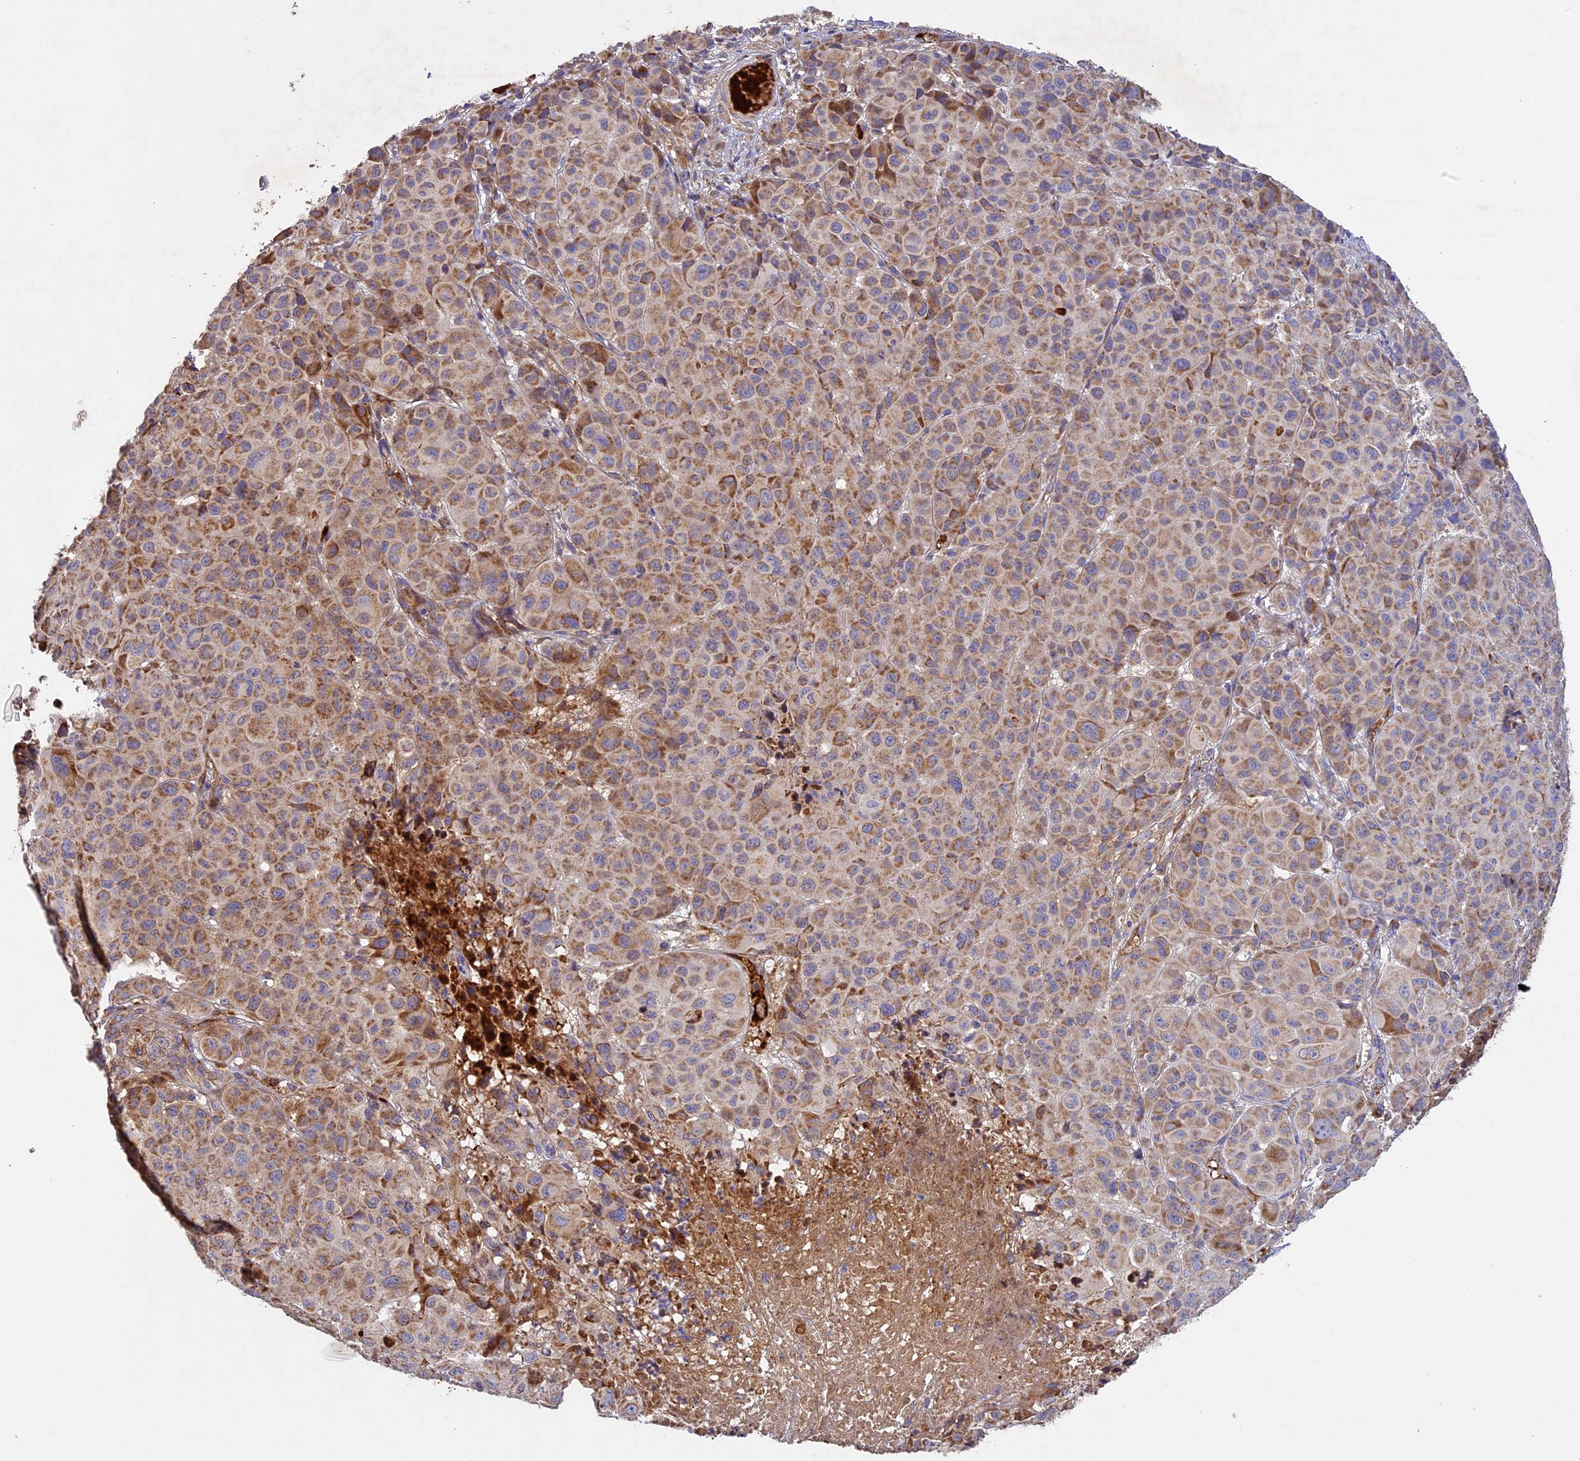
{"staining": {"intensity": "moderate", "quantity": ">75%", "location": "cytoplasmic/membranous"}, "tissue": "melanoma", "cell_type": "Tumor cells", "image_type": "cancer", "snomed": [{"axis": "morphology", "description": "Malignant melanoma, NOS"}, {"axis": "topography", "description": "Skin"}], "caption": "A brown stain labels moderate cytoplasmic/membranous staining of a protein in human melanoma tumor cells. (DAB (3,3'-diaminobenzidine) IHC with brightfield microscopy, high magnification).", "gene": "OCEL1", "patient": {"sex": "male", "age": 73}}